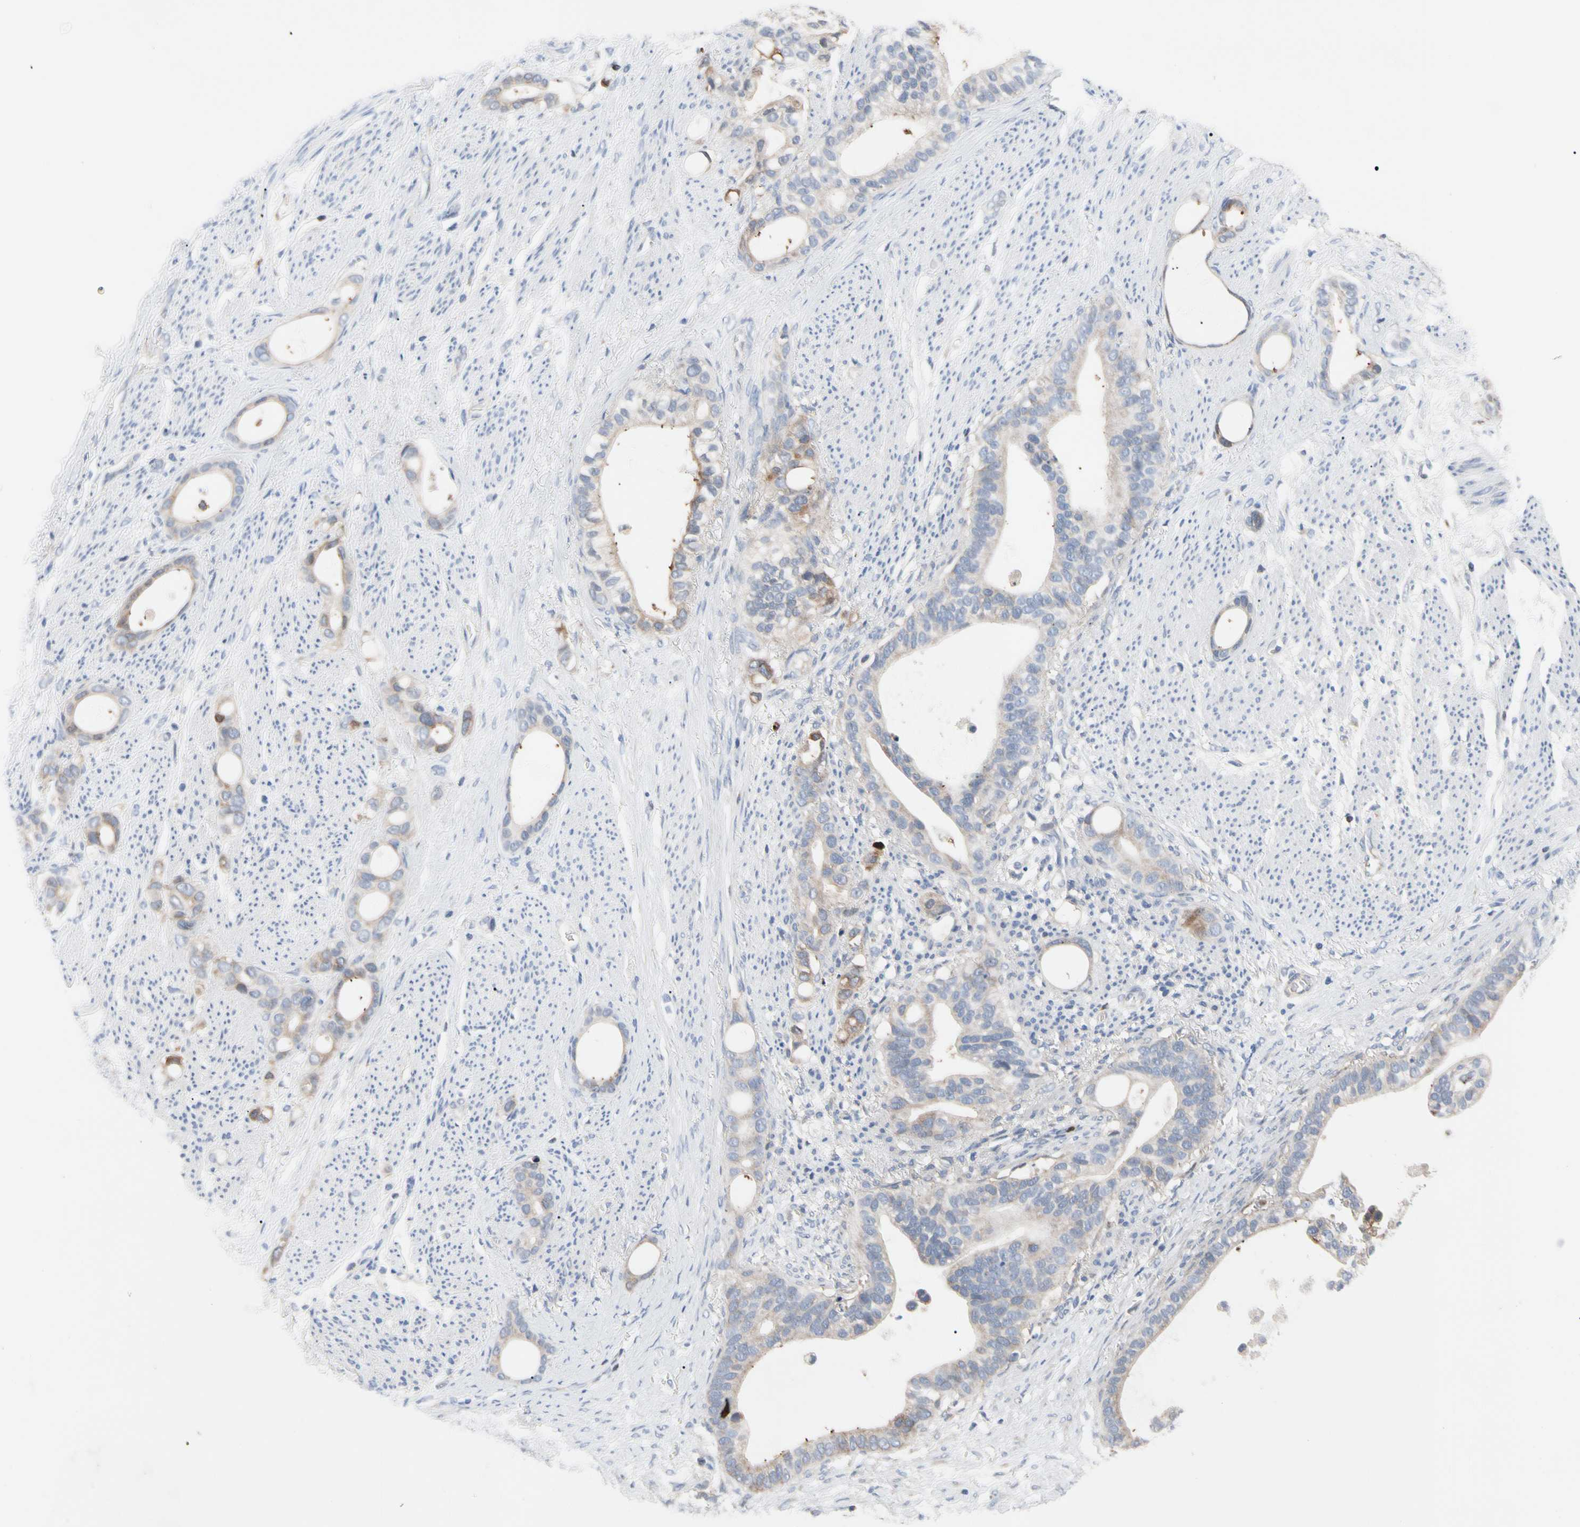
{"staining": {"intensity": "weak", "quantity": "25%-75%", "location": "cytoplasmic/membranous"}, "tissue": "stomach cancer", "cell_type": "Tumor cells", "image_type": "cancer", "snomed": [{"axis": "morphology", "description": "Adenocarcinoma, NOS"}, {"axis": "topography", "description": "Stomach"}], "caption": "Stomach adenocarcinoma stained with a brown dye shows weak cytoplasmic/membranous positive positivity in about 25%-75% of tumor cells.", "gene": "MCL1", "patient": {"sex": "female", "age": 75}}